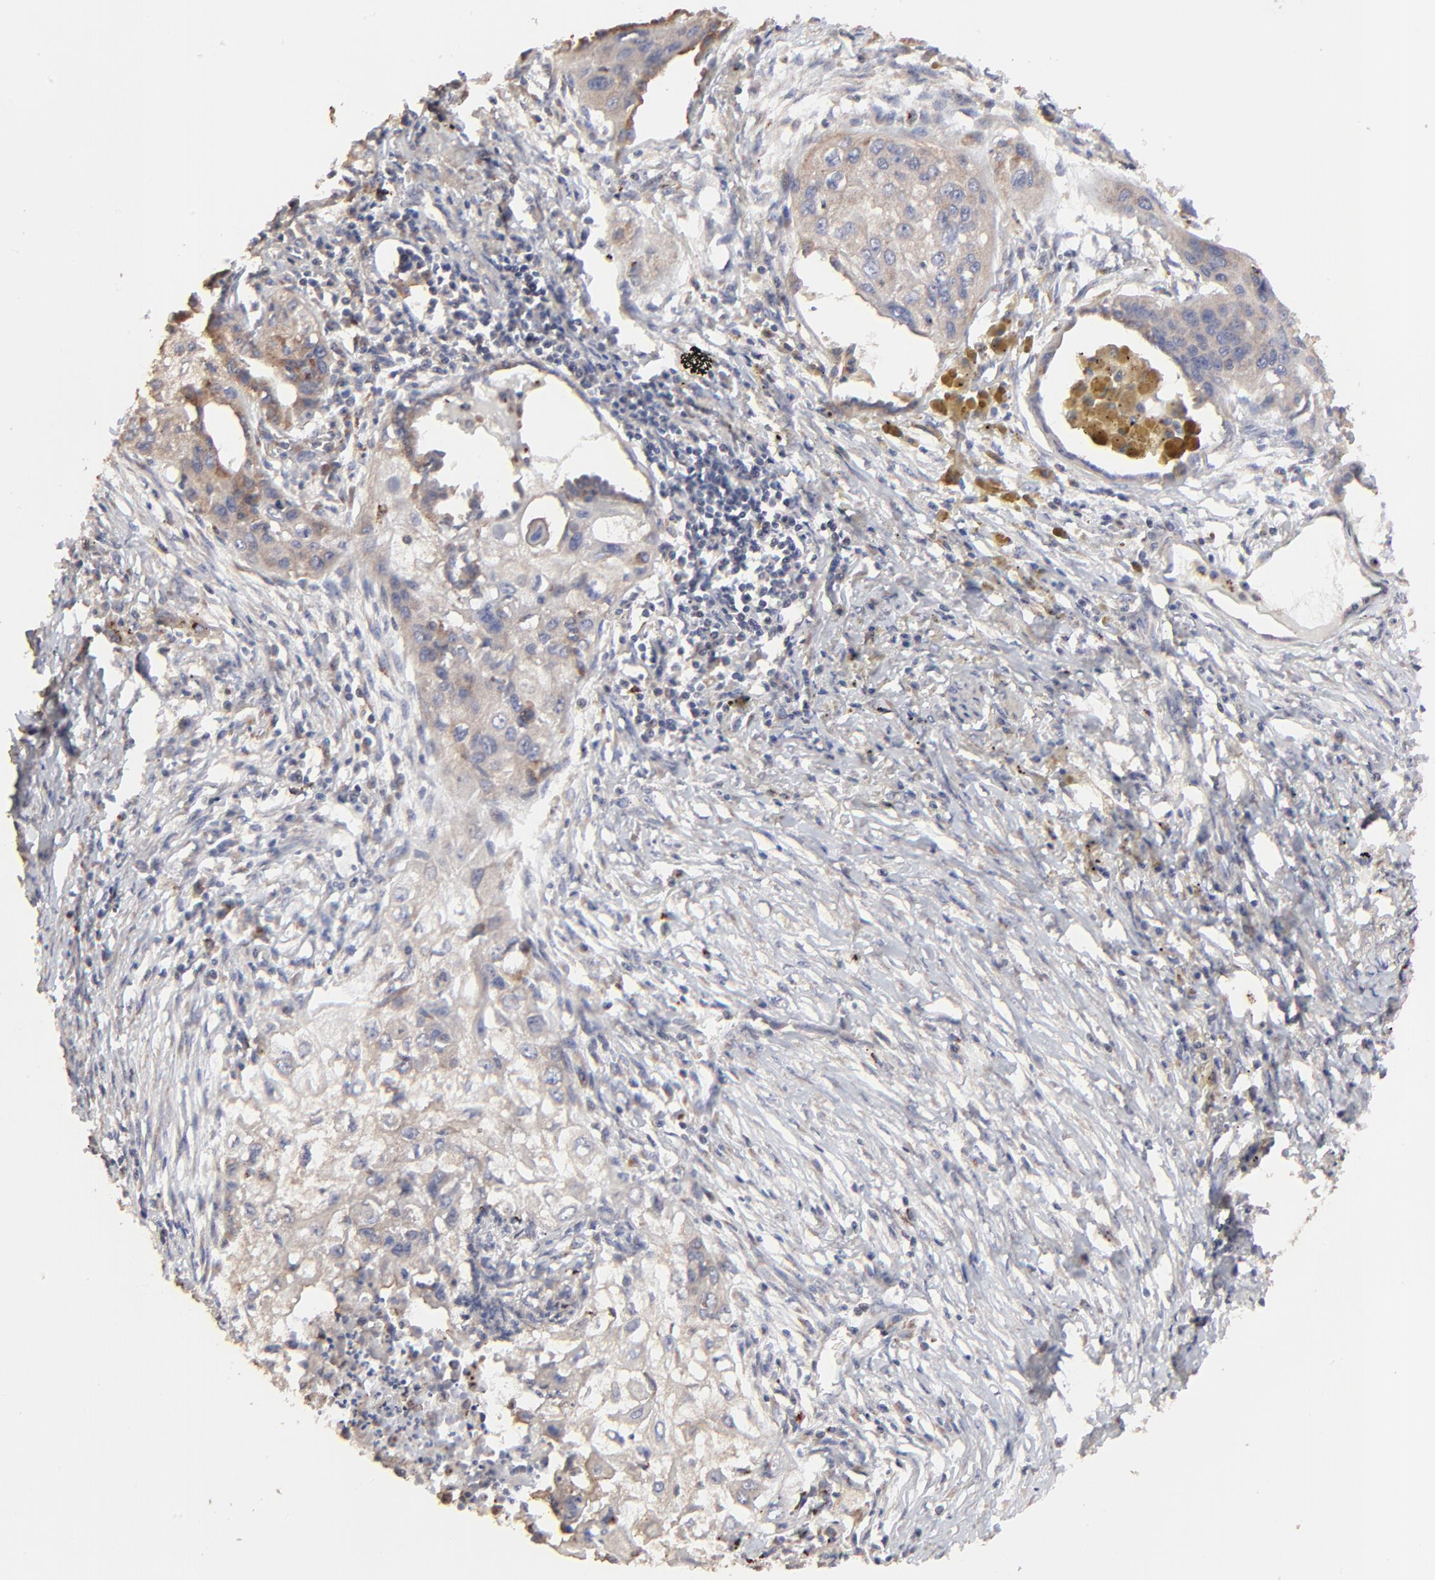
{"staining": {"intensity": "weak", "quantity": "<25%", "location": "cytoplasmic/membranous"}, "tissue": "lung cancer", "cell_type": "Tumor cells", "image_type": "cancer", "snomed": [{"axis": "morphology", "description": "Squamous cell carcinoma, NOS"}, {"axis": "topography", "description": "Lung"}], "caption": "IHC photomicrograph of human lung squamous cell carcinoma stained for a protein (brown), which shows no expression in tumor cells.", "gene": "ELP2", "patient": {"sex": "male", "age": 71}}